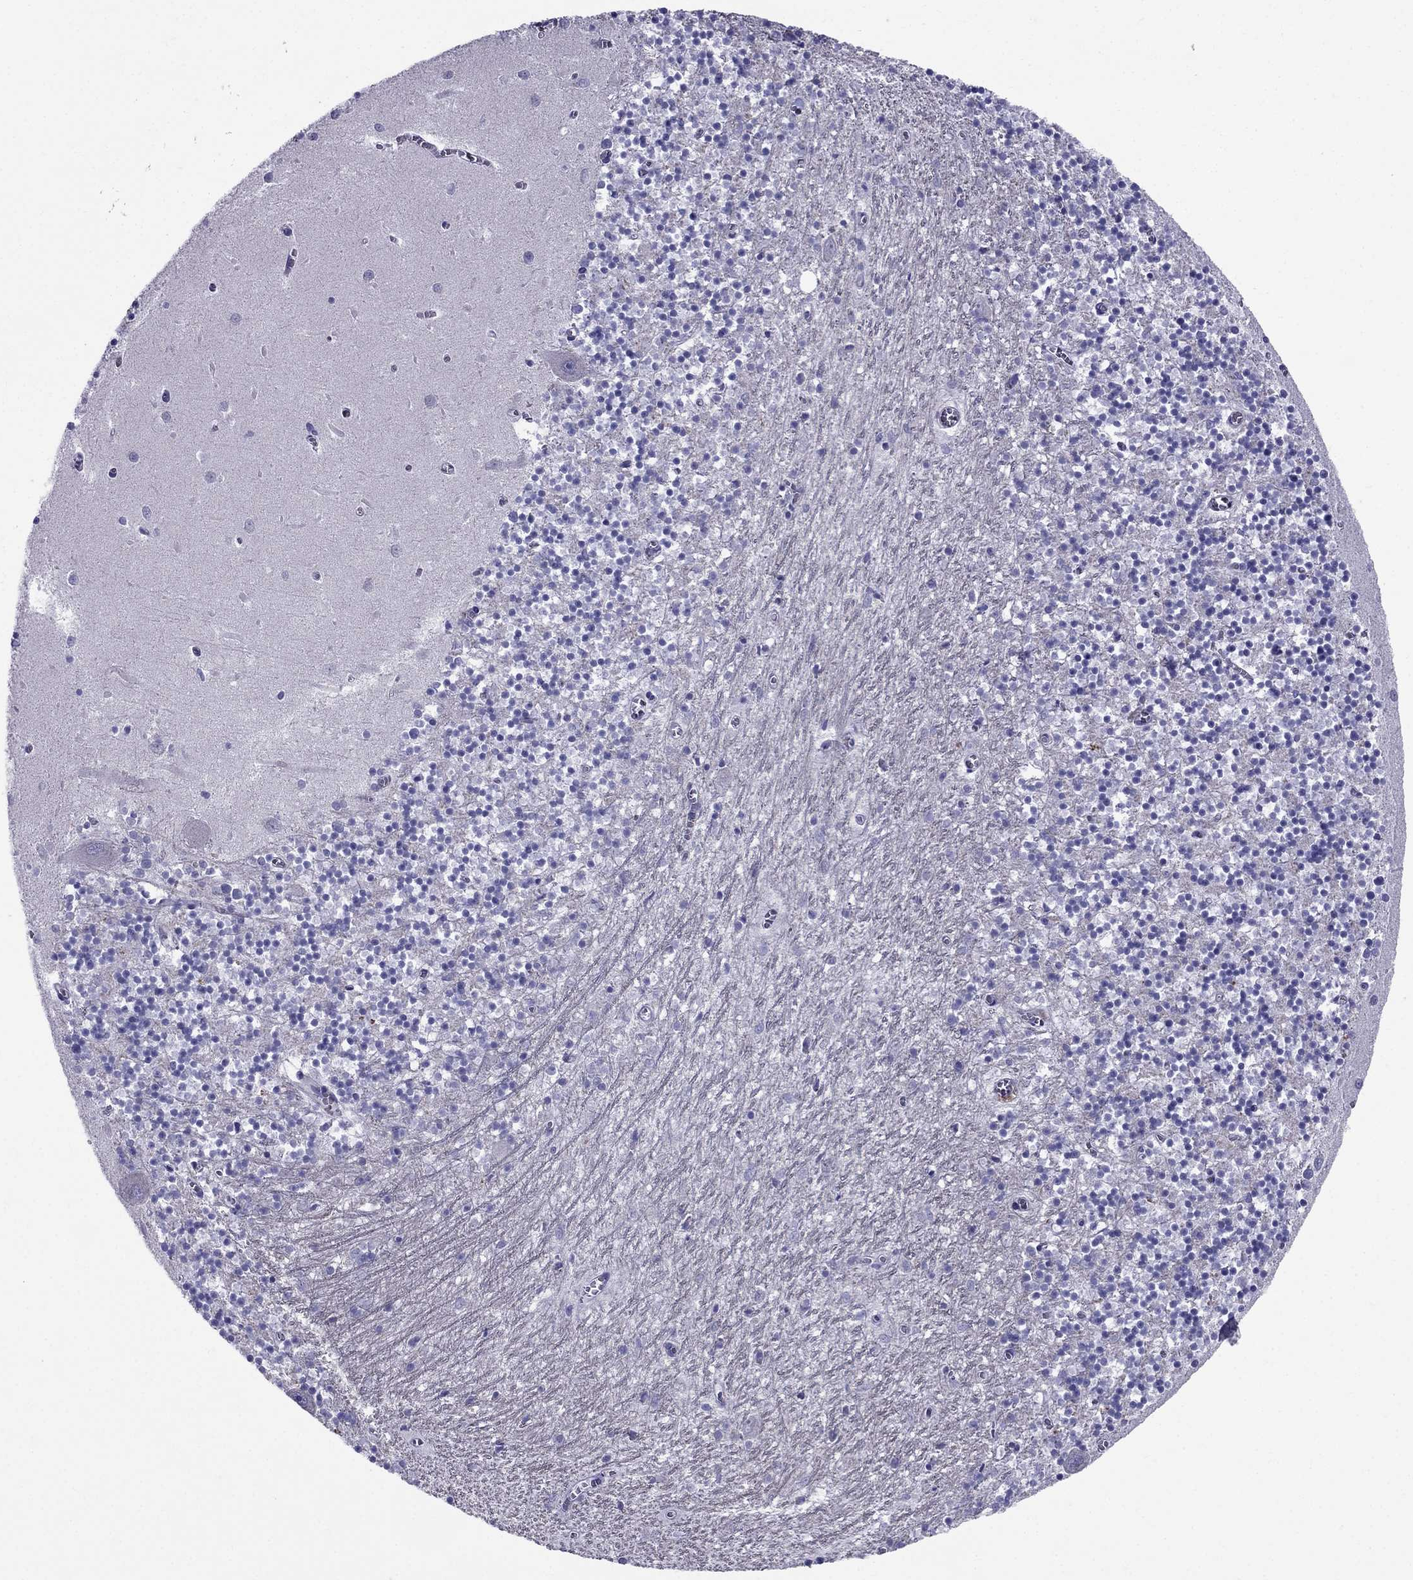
{"staining": {"intensity": "negative", "quantity": "none", "location": "none"}, "tissue": "cerebellum", "cell_type": "Cells in granular layer", "image_type": "normal", "snomed": [{"axis": "morphology", "description": "Normal tissue, NOS"}, {"axis": "topography", "description": "Cerebellum"}], "caption": "The photomicrograph shows no significant expression in cells in granular layer of cerebellum. Nuclei are stained in blue.", "gene": "GPR50", "patient": {"sex": "female", "age": 64}}